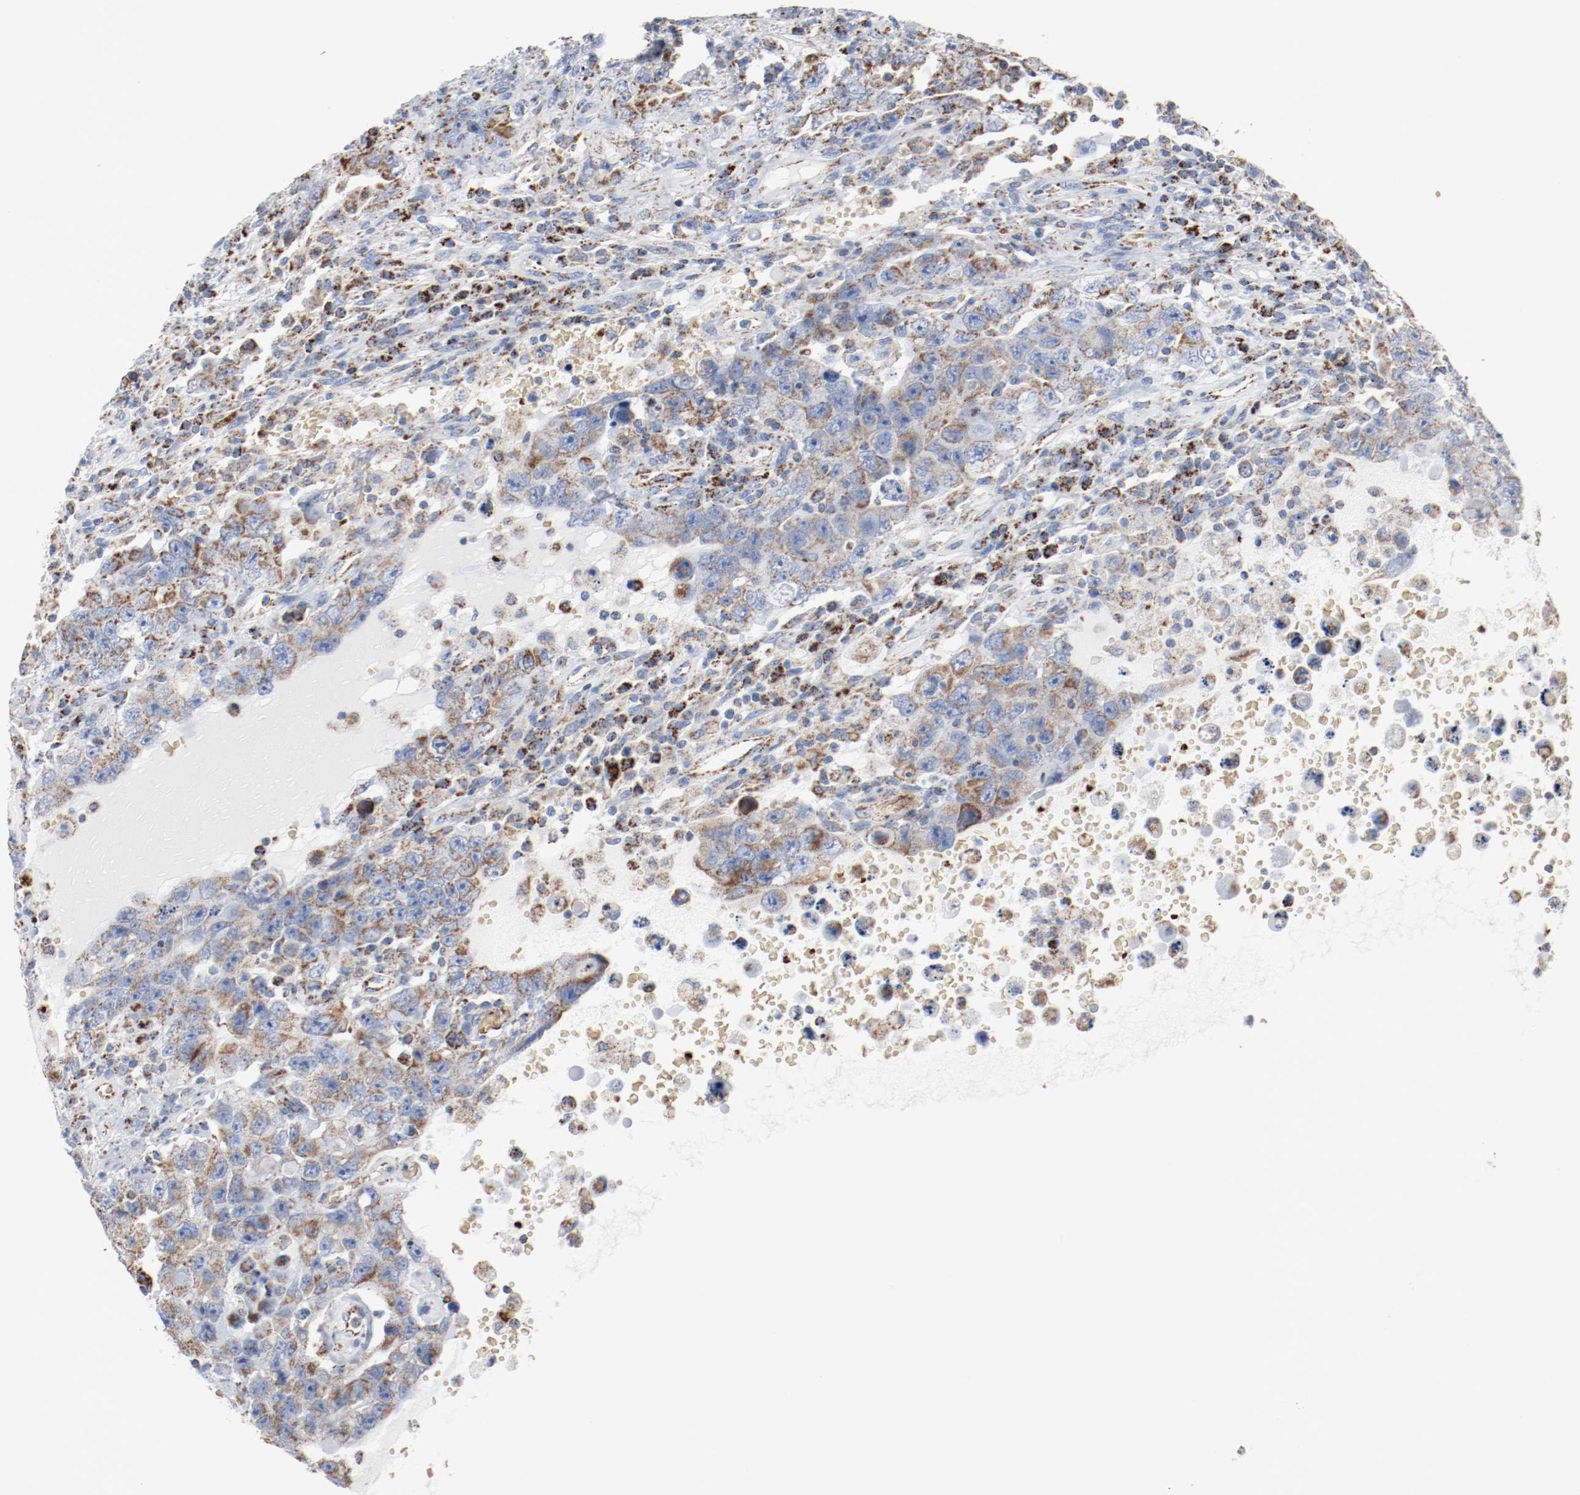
{"staining": {"intensity": "moderate", "quantity": "25%-75%", "location": "cytoplasmic/membranous"}, "tissue": "testis cancer", "cell_type": "Tumor cells", "image_type": "cancer", "snomed": [{"axis": "morphology", "description": "Carcinoma, Embryonal, NOS"}, {"axis": "topography", "description": "Testis"}], "caption": "Immunohistochemistry (IHC) of testis cancer exhibits medium levels of moderate cytoplasmic/membranous staining in approximately 25%-75% of tumor cells.", "gene": "NDUFB8", "patient": {"sex": "male", "age": 26}}